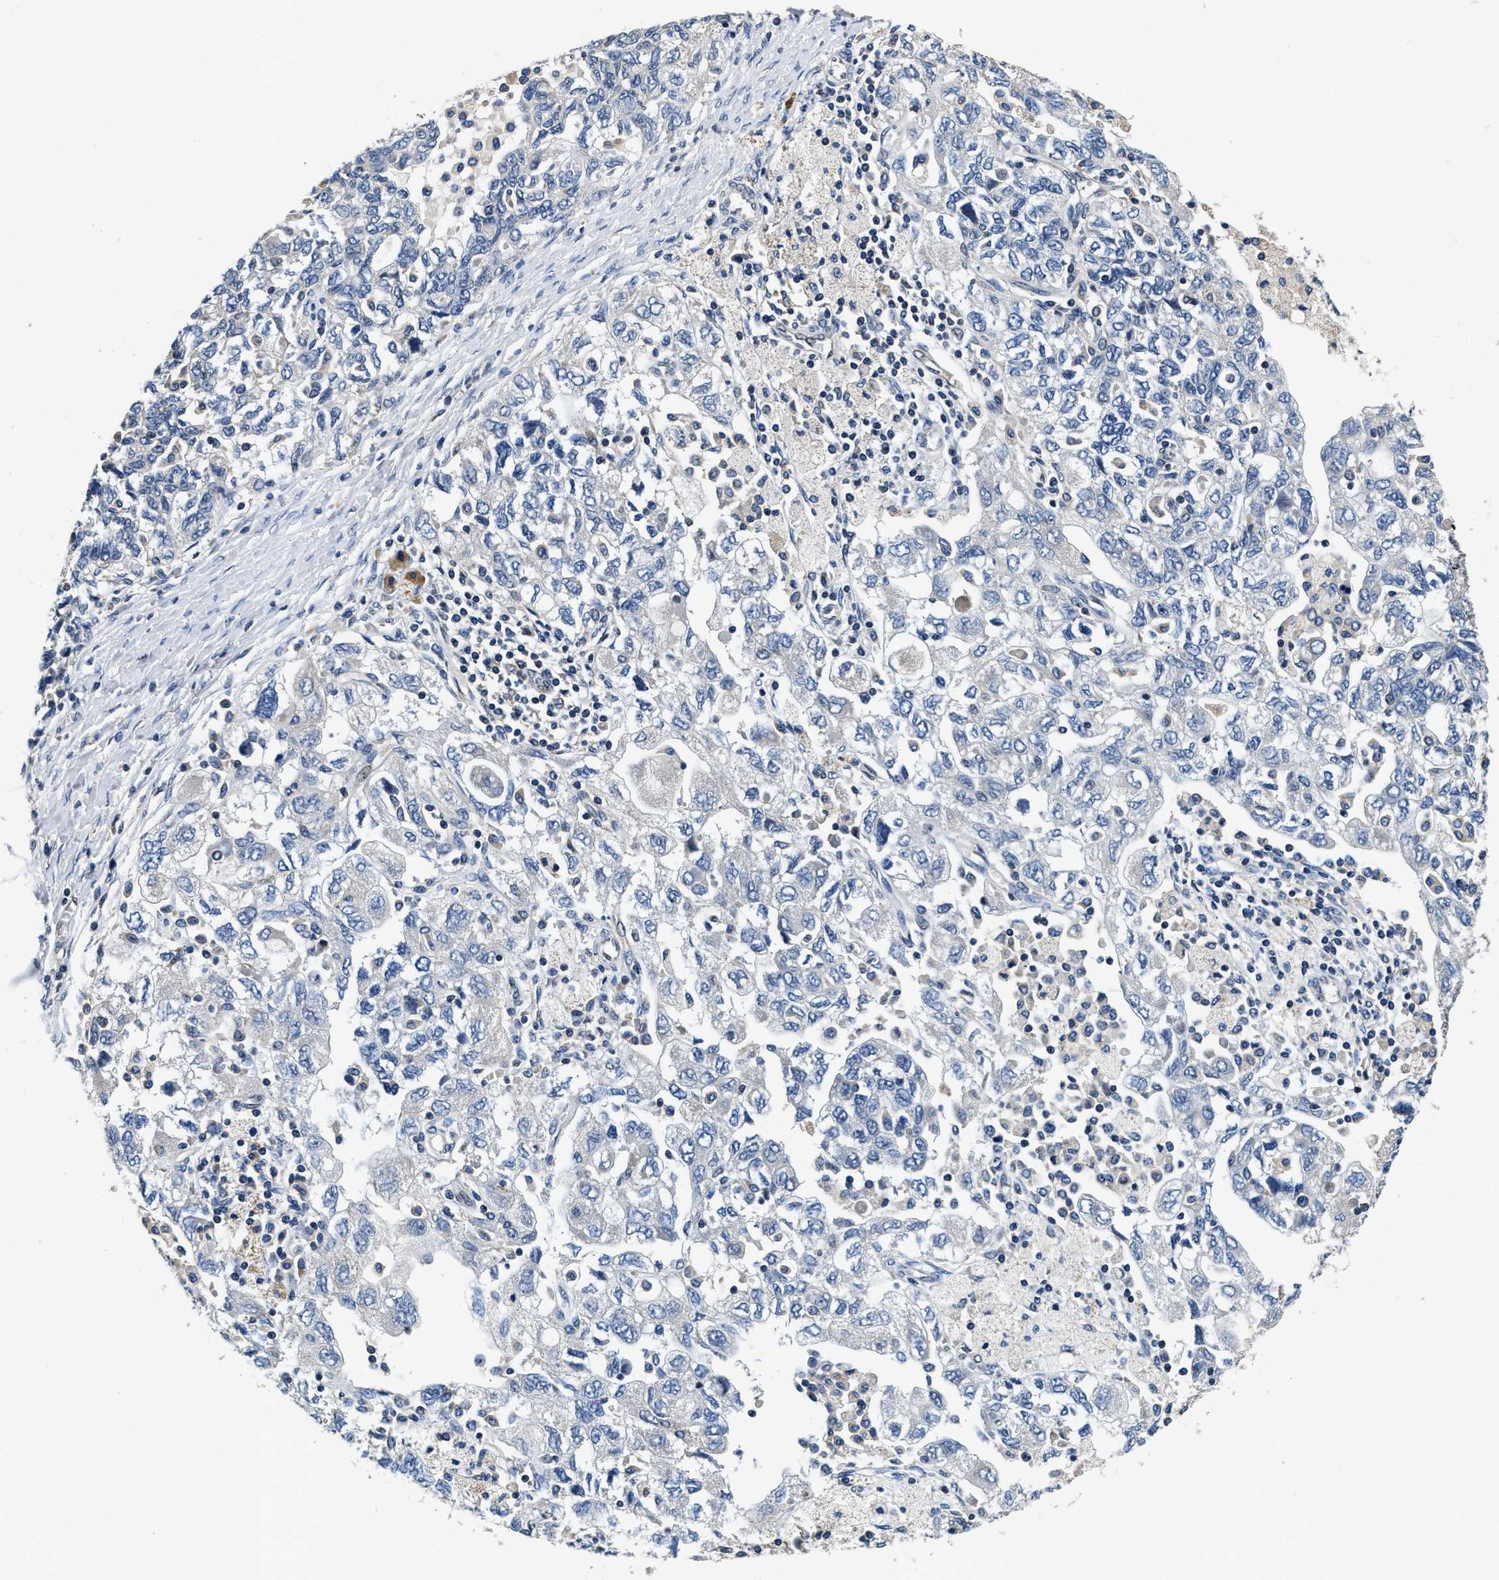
{"staining": {"intensity": "negative", "quantity": "none", "location": "none"}, "tissue": "ovarian cancer", "cell_type": "Tumor cells", "image_type": "cancer", "snomed": [{"axis": "morphology", "description": "Carcinoma, NOS"}, {"axis": "morphology", "description": "Cystadenocarcinoma, serous, NOS"}, {"axis": "topography", "description": "Ovary"}], "caption": "The micrograph exhibits no significant expression in tumor cells of carcinoma (ovarian). (Immunohistochemistry, brightfield microscopy, high magnification).", "gene": "ANKIB1", "patient": {"sex": "female", "age": 69}}